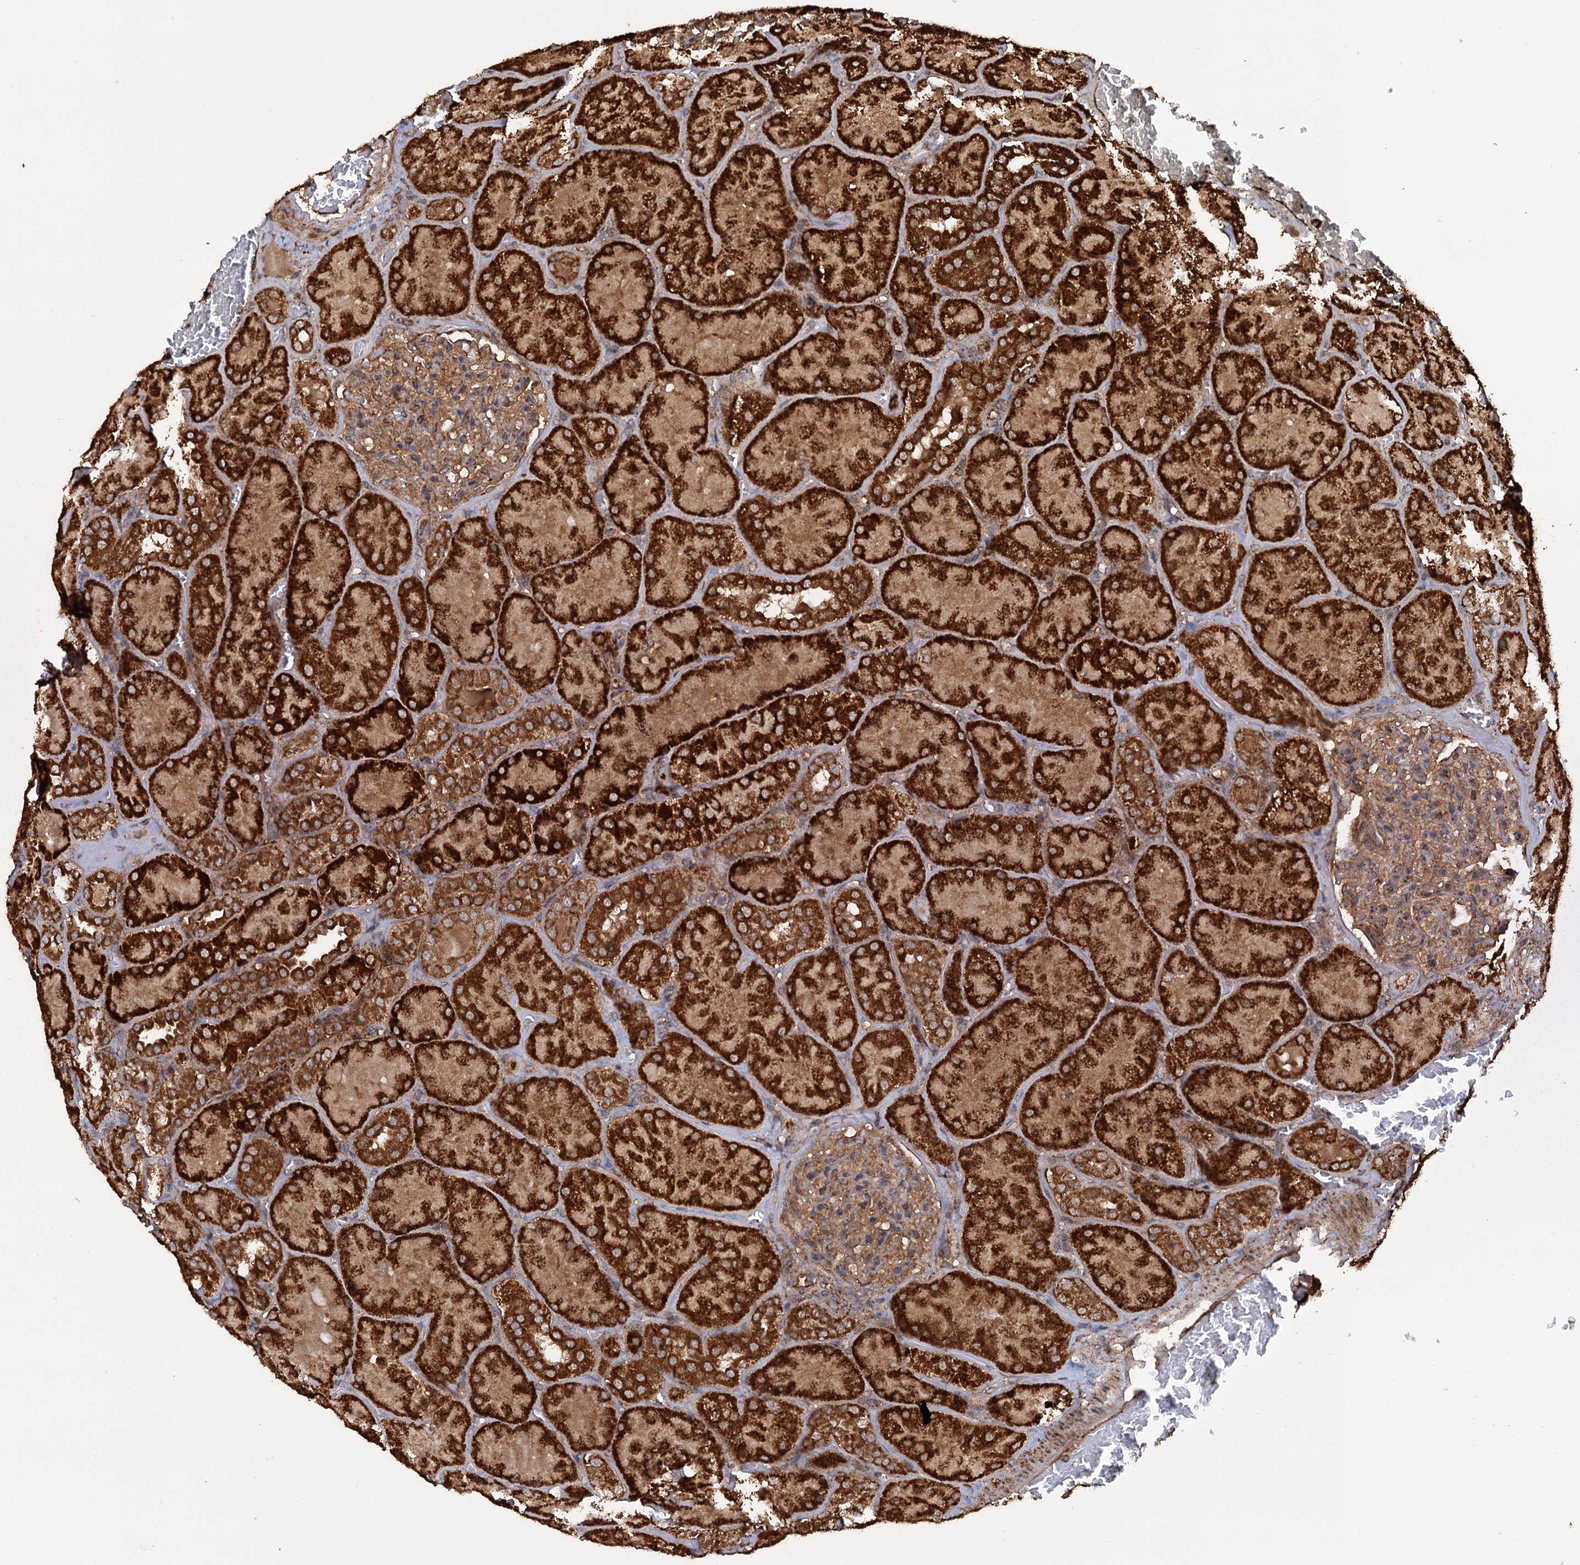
{"staining": {"intensity": "moderate", "quantity": ">75%", "location": "cytoplasmic/membranous"}, "tissue": "kidney", "cell_type": "Cells in glomeruli", "image_type": "normal", "snomed": [{"axis": "morphology", "description": "Normal tissue, NOS"}, {"axis": "topography", "description": "Kidney"}], "caption": "The histopathology image shows staining of unremarkable kidney, revealing moderate cytoplasmic/membranous protein positivity (brown color) within cells in glomeruli. Using DAB (3,3'-diaminobenzidine) (brown) and hematoxylin (blue) stains, captured at high magnification using brightfield microscopy.", "gene": "IPO4", "patient": {"sex": "male", "age": 28}}